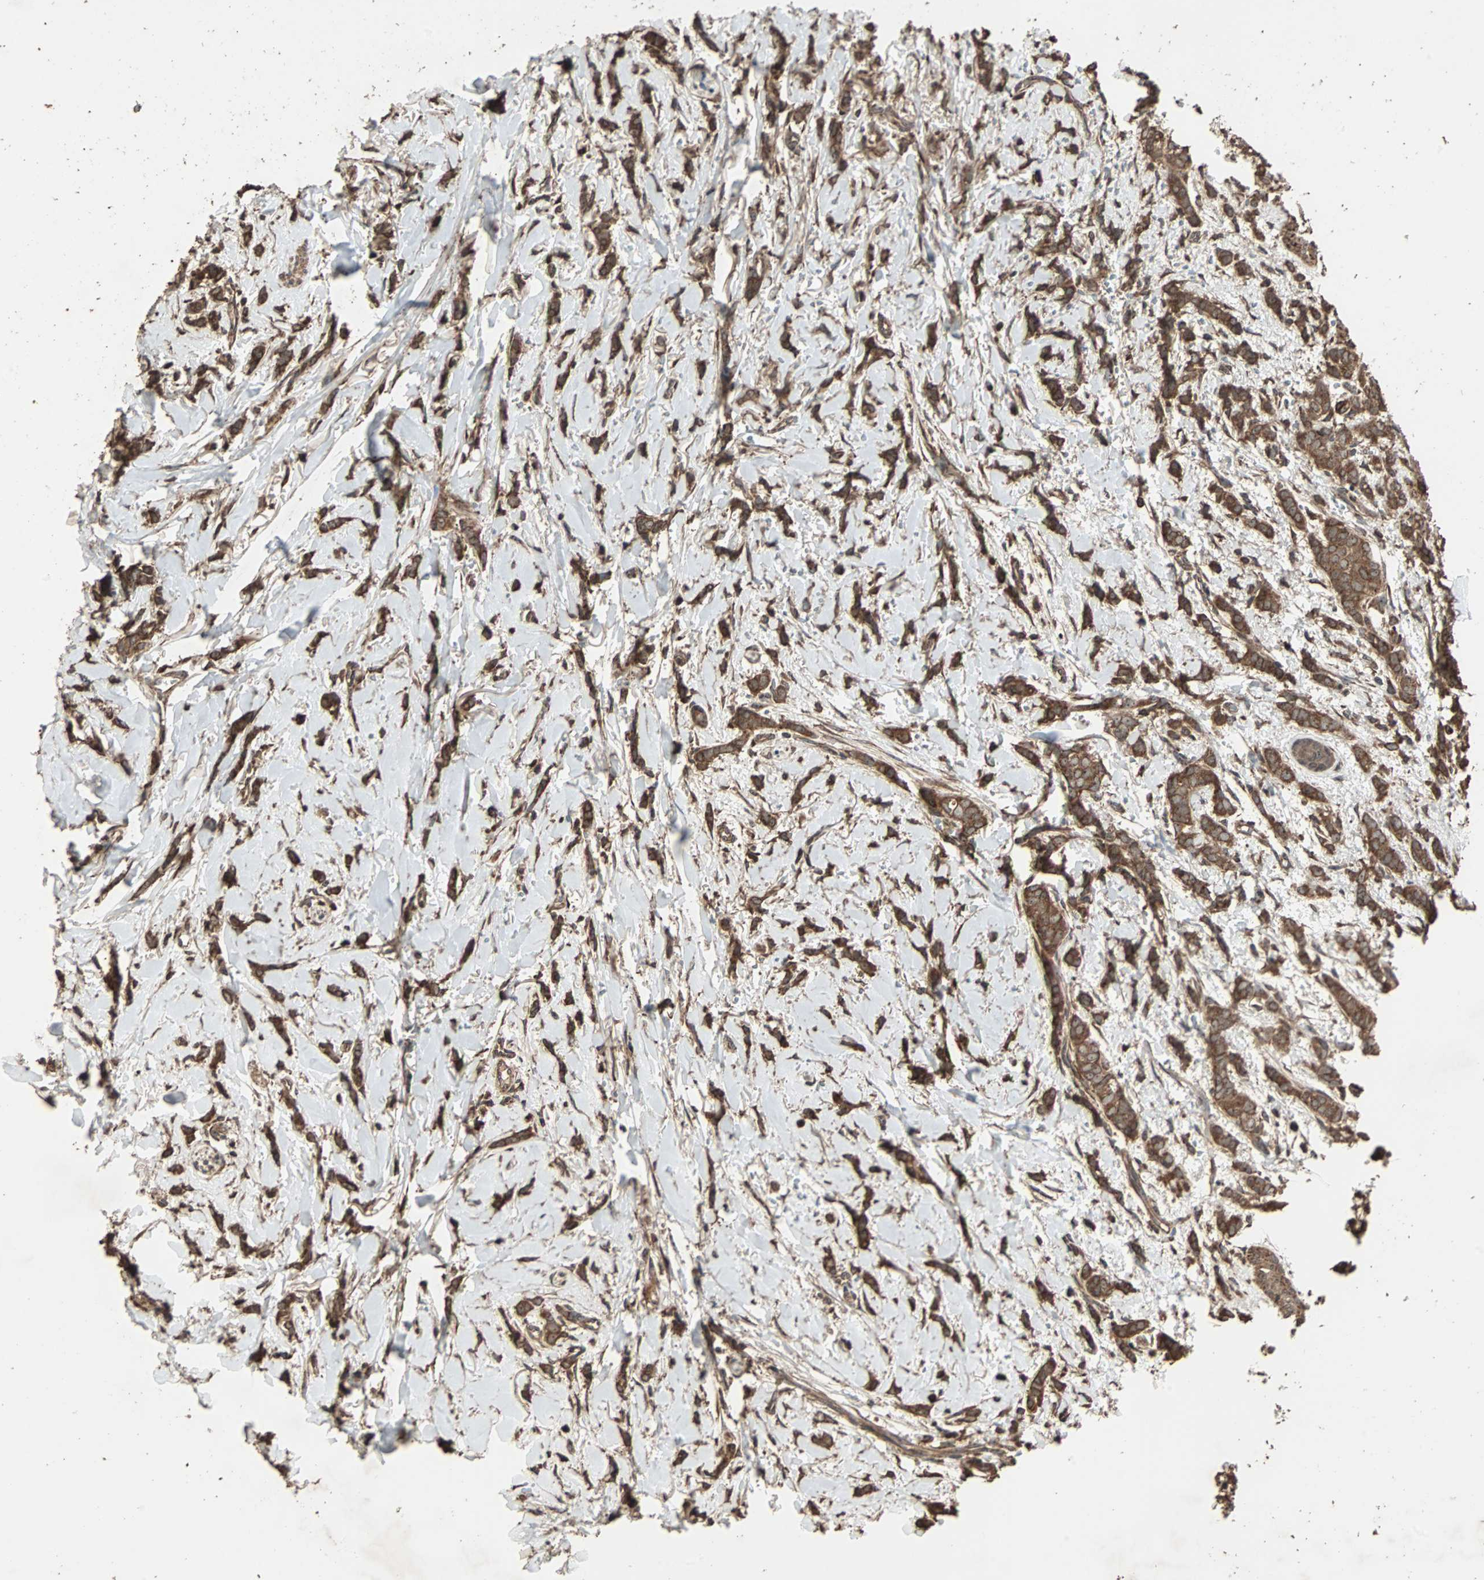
{"staining": {"intensity": "strong", "quantity": ">75%", "location": "cytoplasmic/membranous"}, "tissue": "breast cancer", "cell_type": "Tumor cells", "image_type": "cancer", "snomed": [{"axis": "morphology", "description": "Lobular carcinoma"}, {"axis": "topography", "description": "Skin"}, {"axis": "topography", "description": "Breast"}], "caption": "The immunohistochemical stain highlights strong cytoplasmic/membranous positivity in tumor cells of breast cancer (lobular carcinoma) tissue.", "gene": "LAMTOR5", "patient": {"sex": "female", "age": 46}}